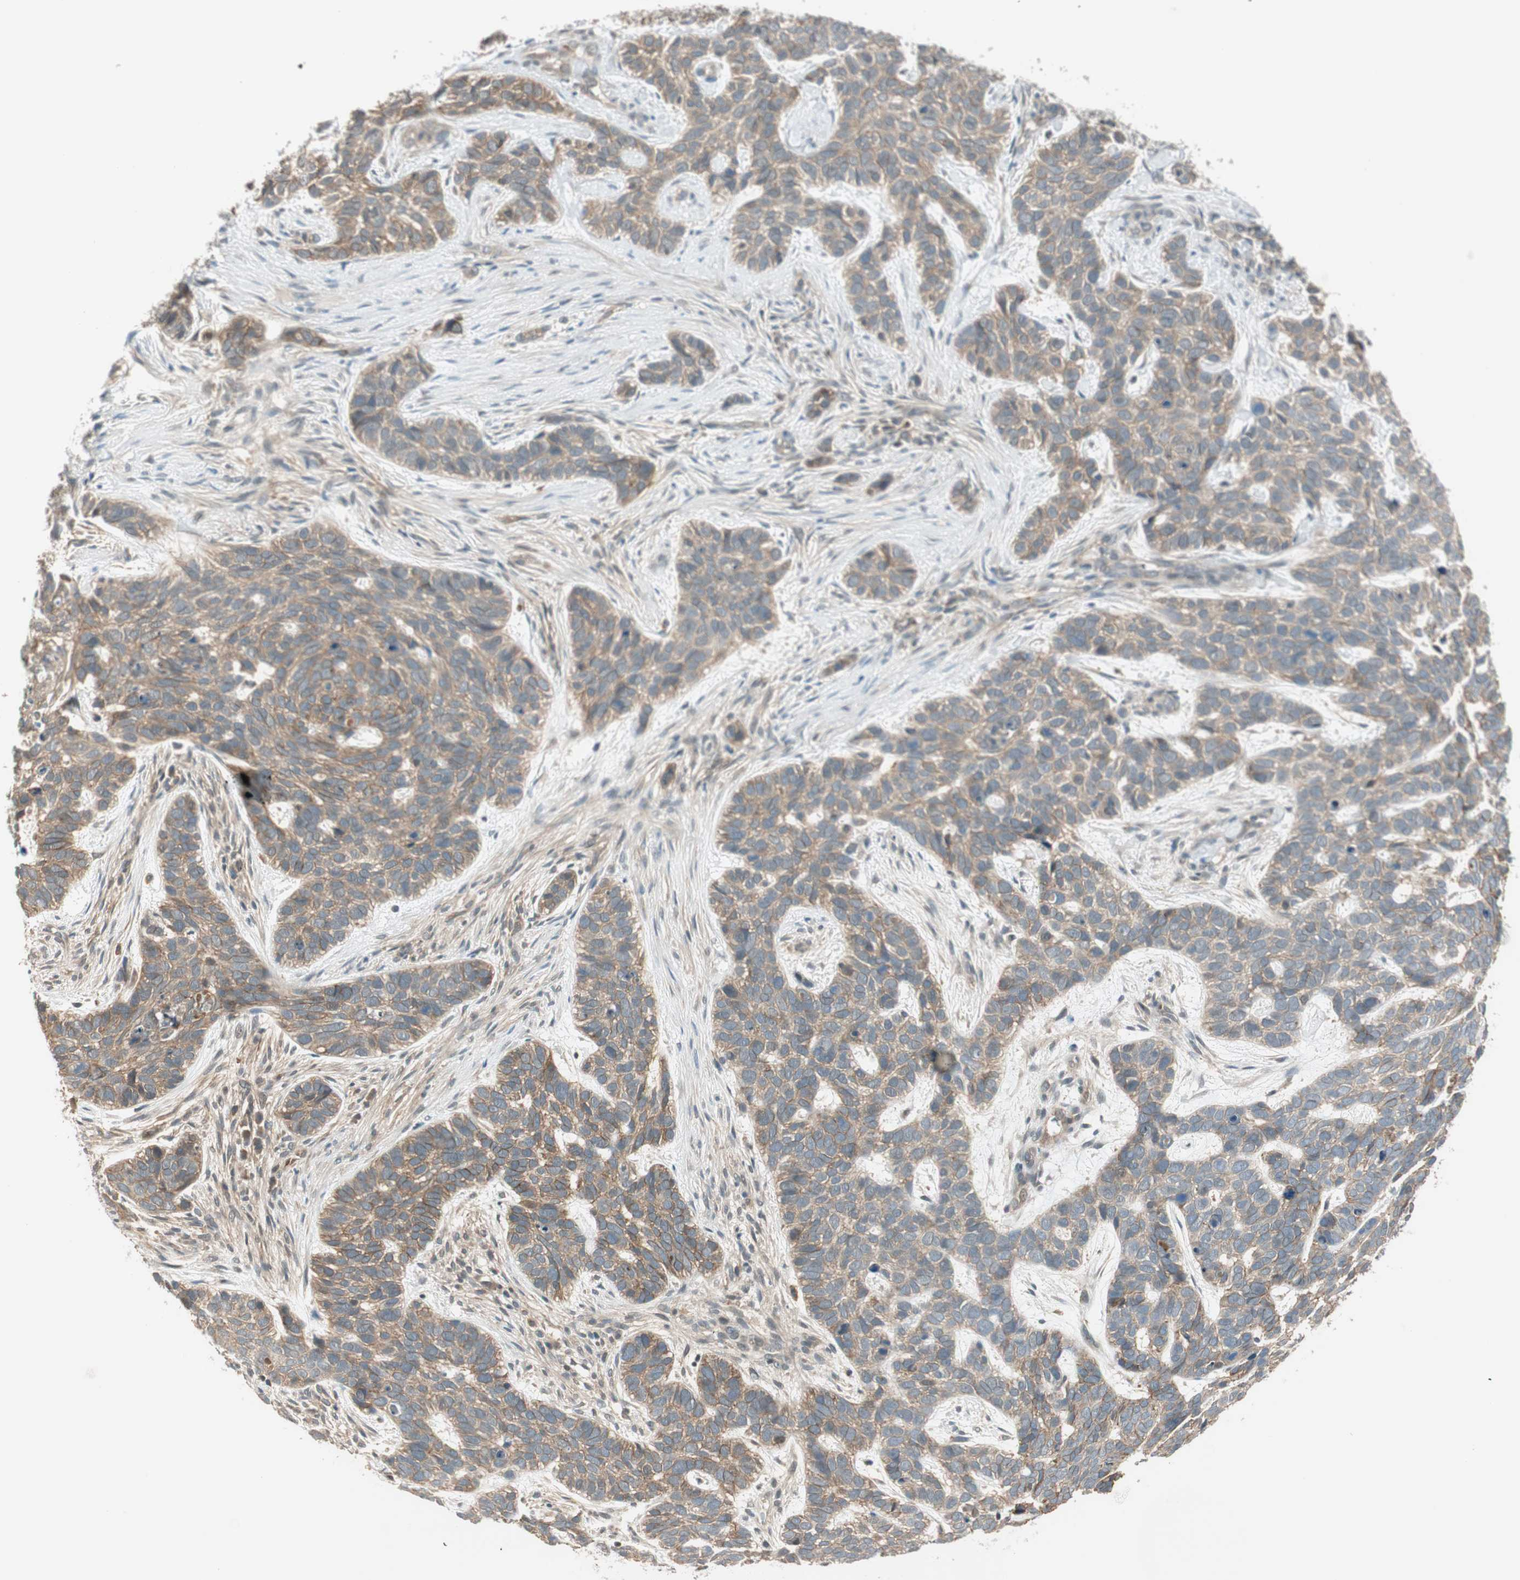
{"staining": {"intensity": "moderate", "quantity": ">75%", "location": "cytoplasmic/membranous"}, "tissue": "skin cancer", "cell_type": "Tumor cells", "image_type": "cancer", "snomed": [{"axis": "morphology", "description": "Basal cell carcinoma"}, {"axis": "topography", "description": "Skin"}], "caption": "Immunohistochemical staining of skin cancer displays medium levels of moderate cytoplasmic/membranous protein staining in about >75% of tumor cells. (DAB IHC with brightfield microscopy, high magnification).", "gene": "PSMD8", "patient": {"sex": "male", "age": 87}}